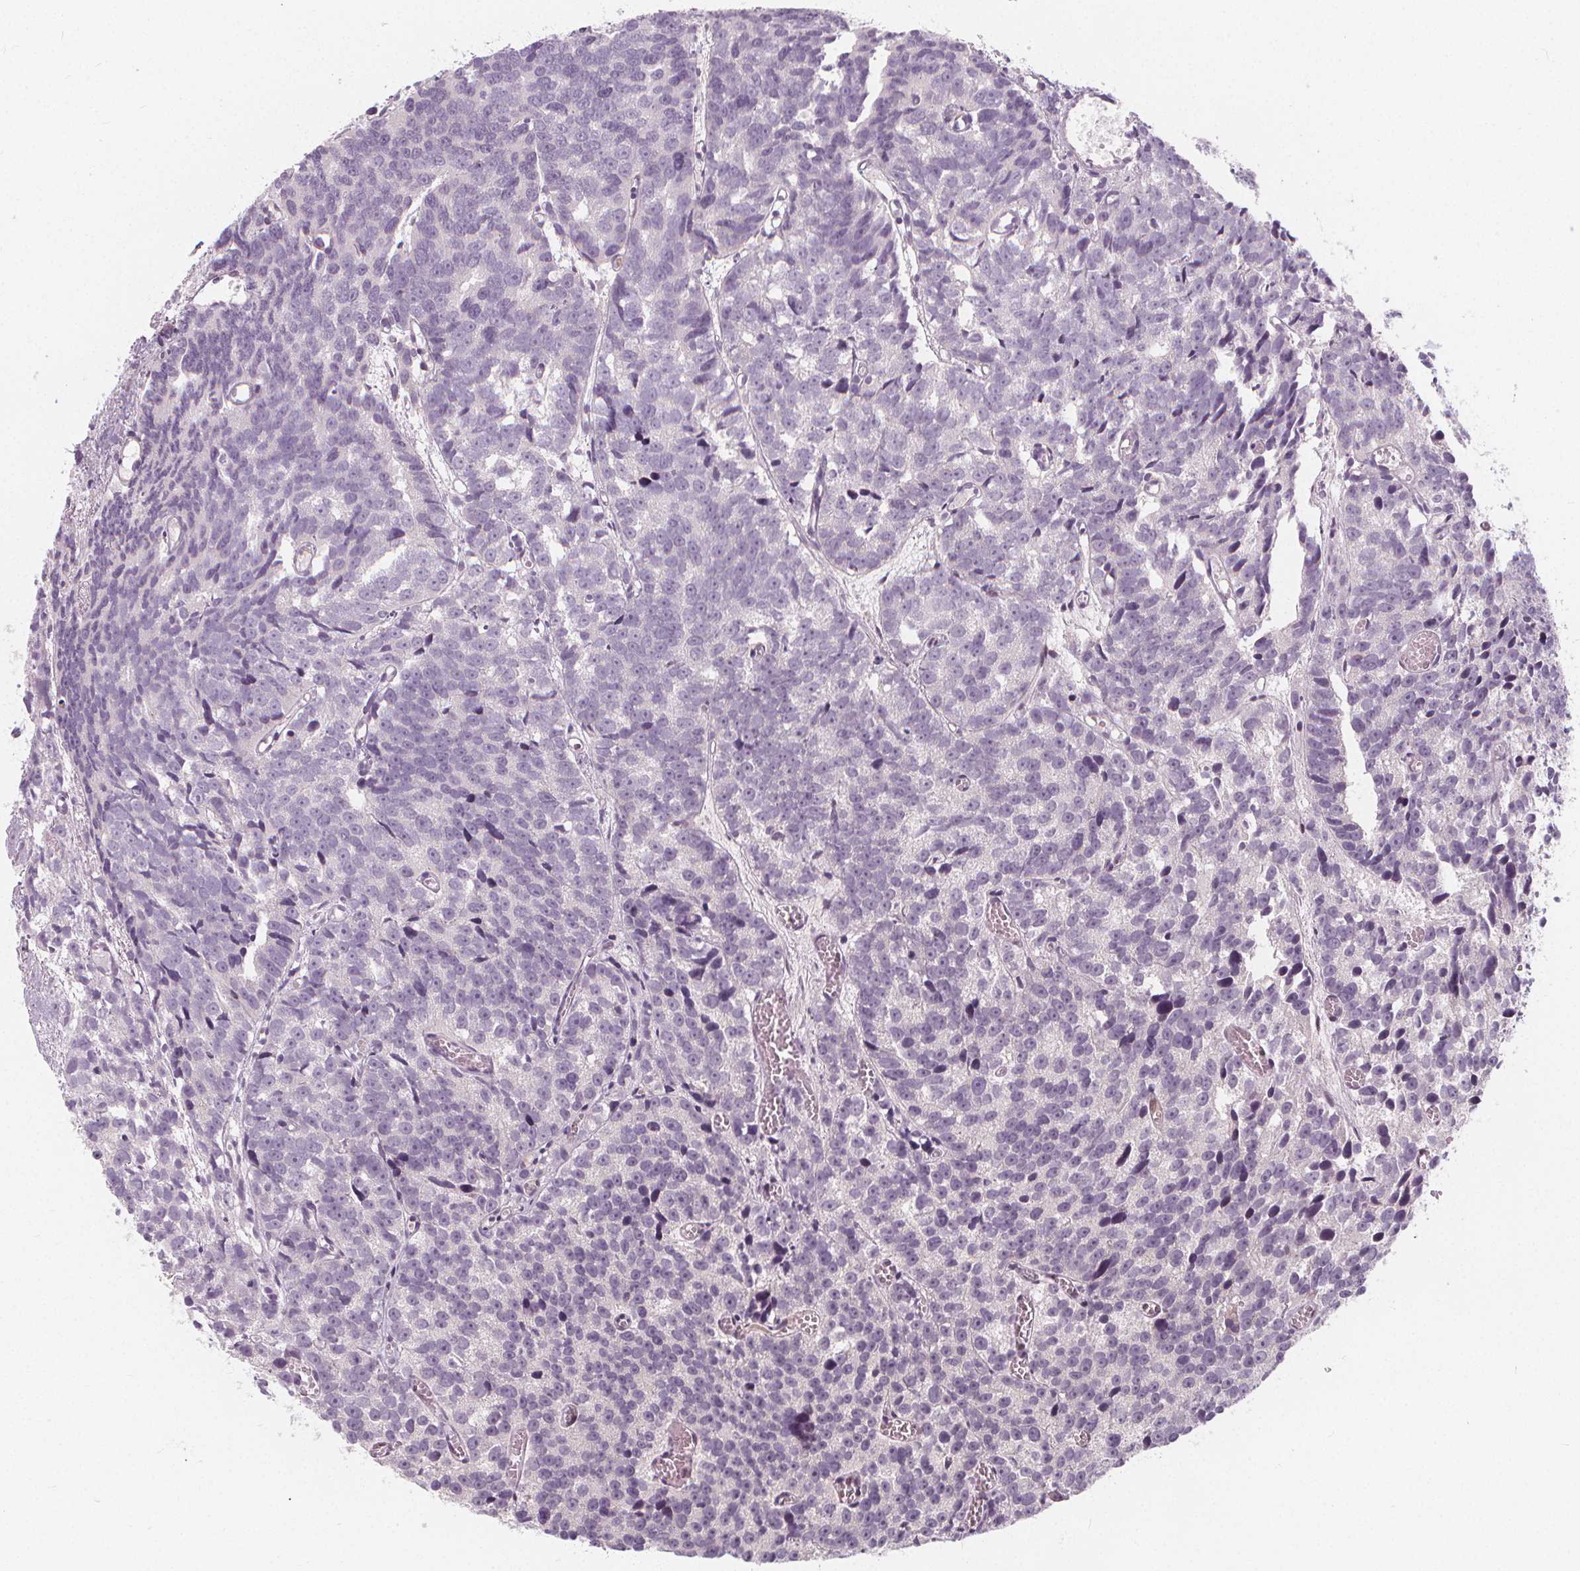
{"staining": {"intensity": "negative", "quantity": "none", "location": "none"}, "tissue": "prostate cancer", "cell_type": "Tumor cells", "image_type": "cancer", "snomed": [{"axis": "morphology", "description": "Adenocarcinoma, High grade"}, {"axis": "topography", "description": "Prostate"}], "caption": "A high-resolution micrograph shows IHC staining of prostate cancer, which demonstrates no significant staining in tumor cells. (IHC, brightfield microscopy, high magnification).", "gene": "DRC3", "patient": {"sex": "male", "age": 77}}